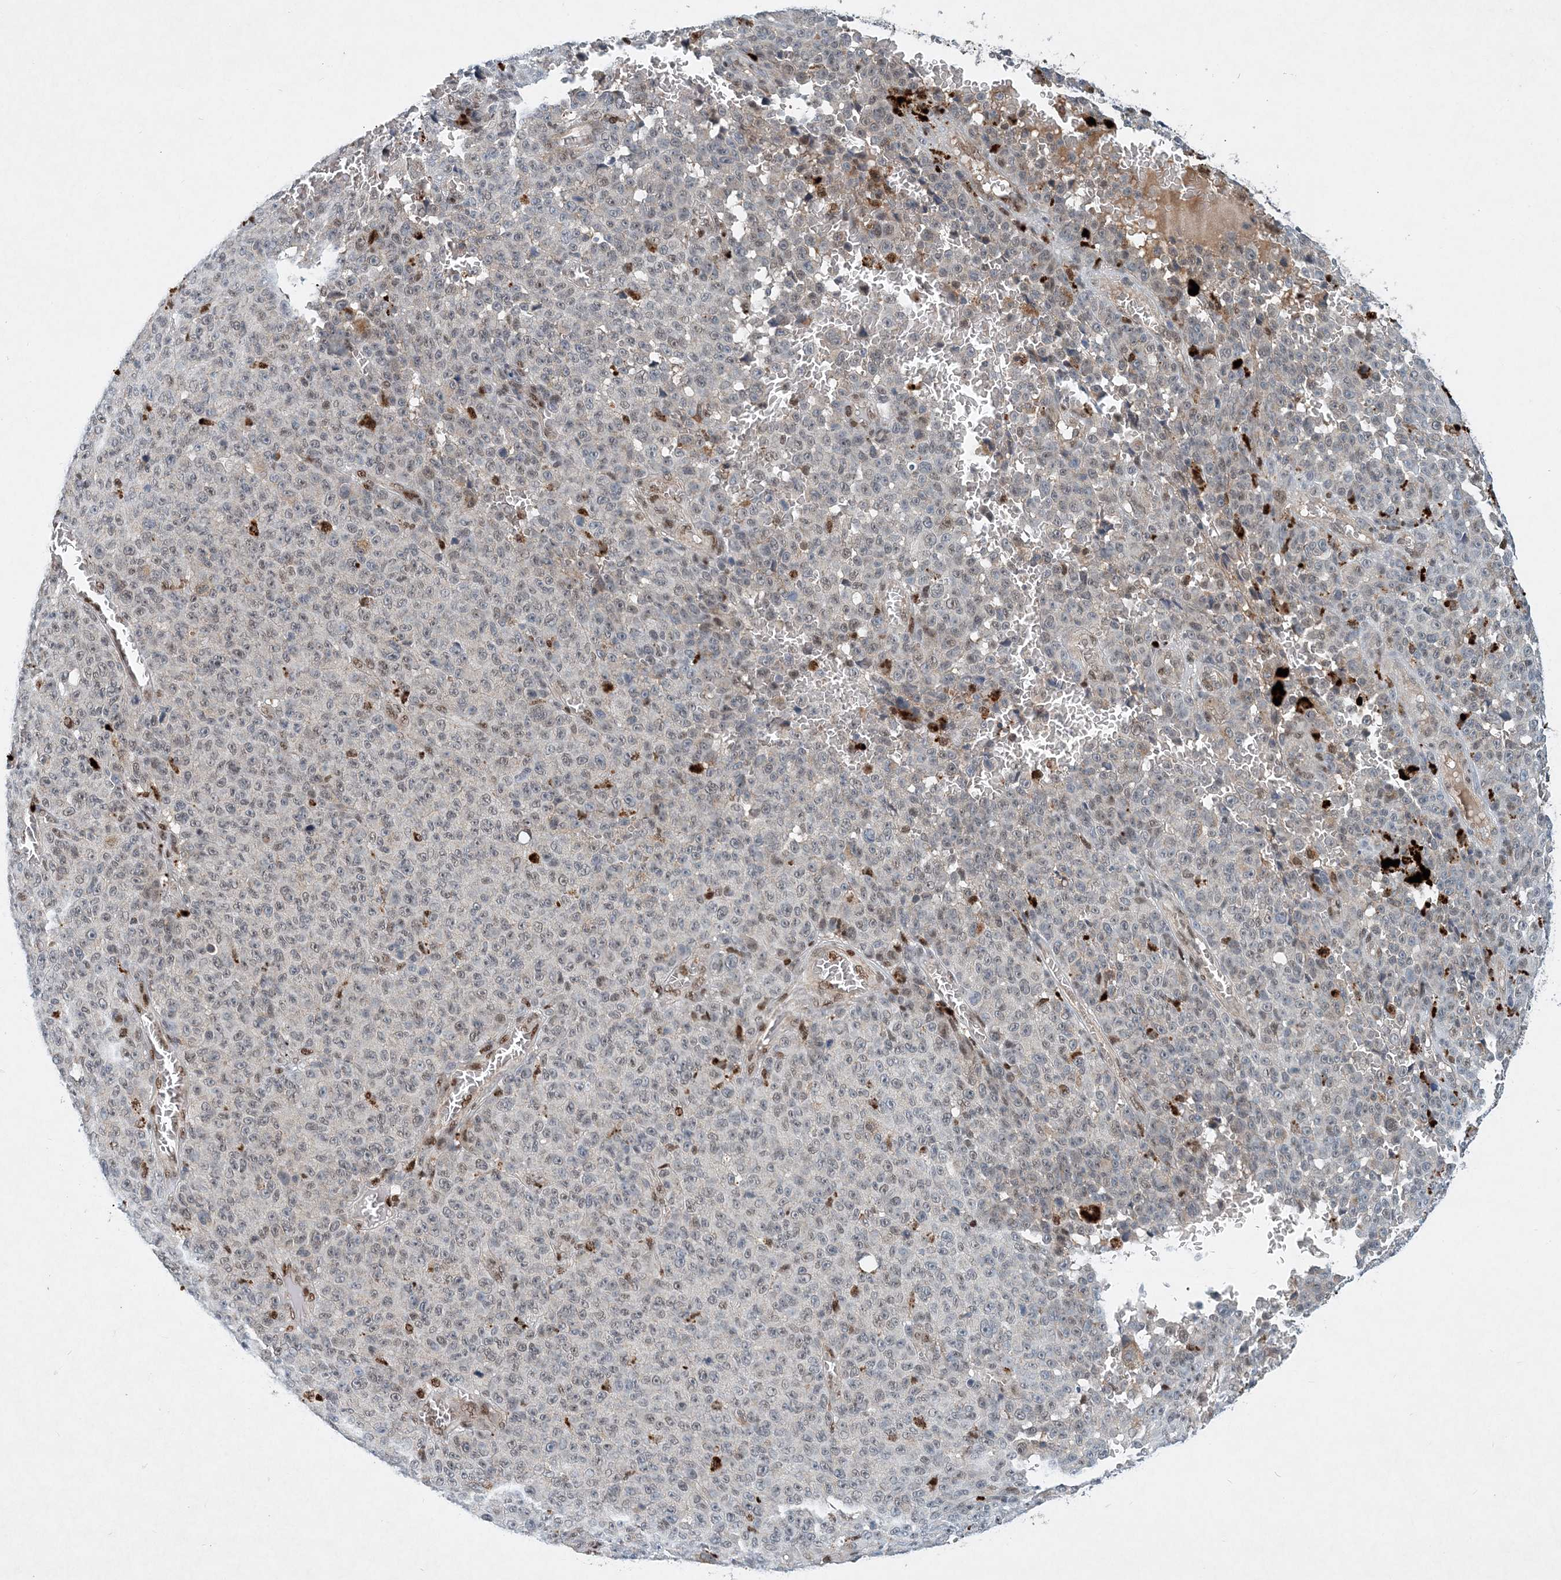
{"staining": {"intensity": "negative", "quantity": "none", "location": "none"}, "tissue": "melanoma", "cell_type": "Tumor cells", "image_type": "cancer", "snomed": [{"axis": "morphology", "description": "Malignant melanoma, NOS"}, {"axis": "topography", "description": "Skin"}], "caption": "This is an IHC image of malignant melanoma. There is no staining in tumor cells.", "gene": "KPNA4", "patient": {"sex": "female", "age": 82}}